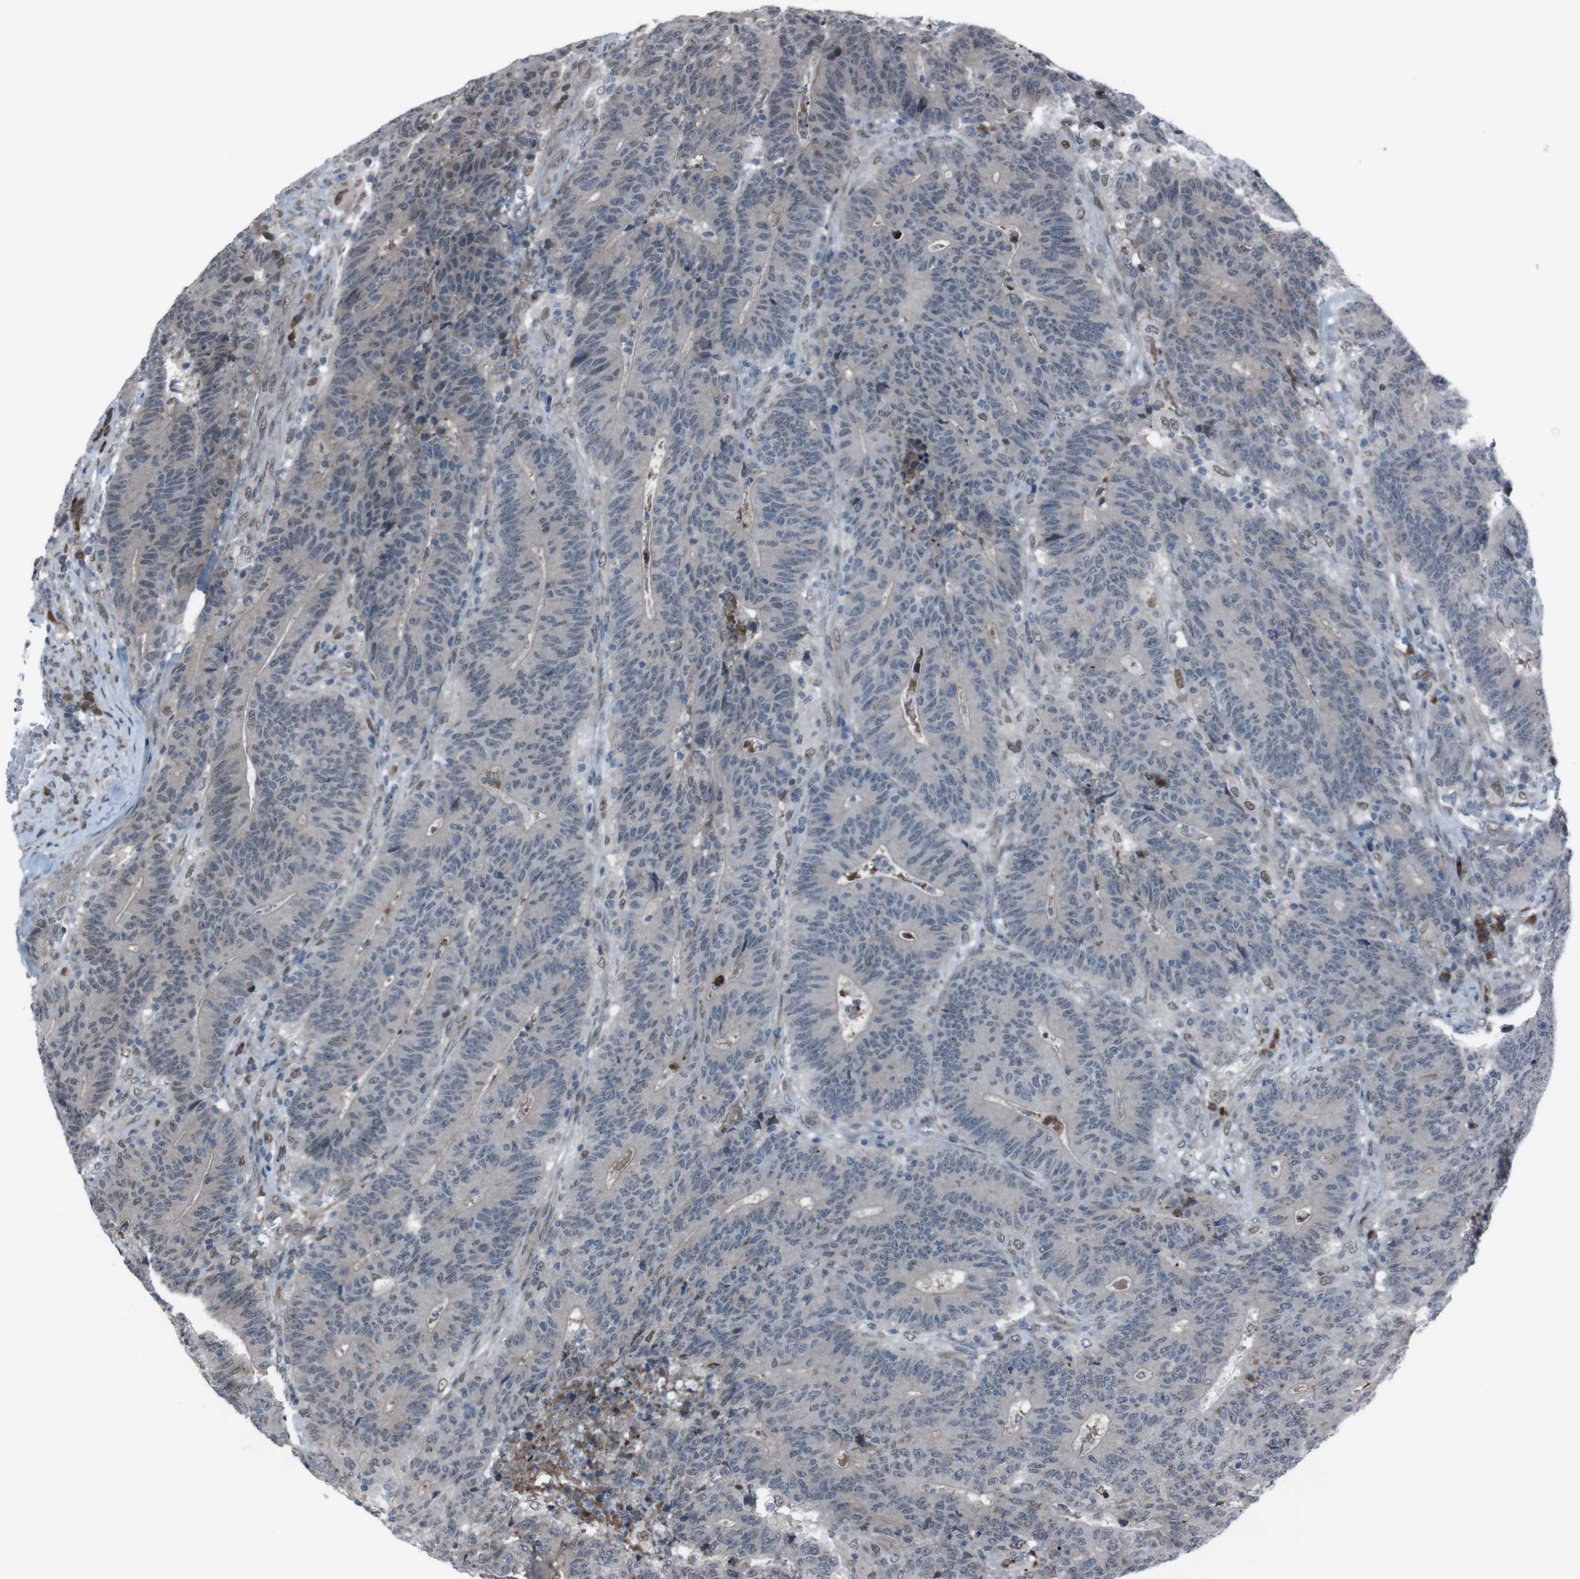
{"staining": {"intensity": "weak", "quantity": "<25%", "location": "nuclear"}, "tissue": "colorectal cancer", "cell_type": "Tumor cells", "image_type": "cancer", "snomed": [{"axis": "morphology", "description": "Normal tissue, NOS"}, {"axis": "morphology", "description": "Adenocarcinoma, NOS"}, {"axis": "topography", "description": "Colon"}], "caption": "Immunohistochemistry histopathology image of adenocarcinoma (colorectal) stained for a protein (brown), which exhibits no positivity in tumor cells.", "gene": "SS18L1", "patient": {"sex": "female", "age": 75}}